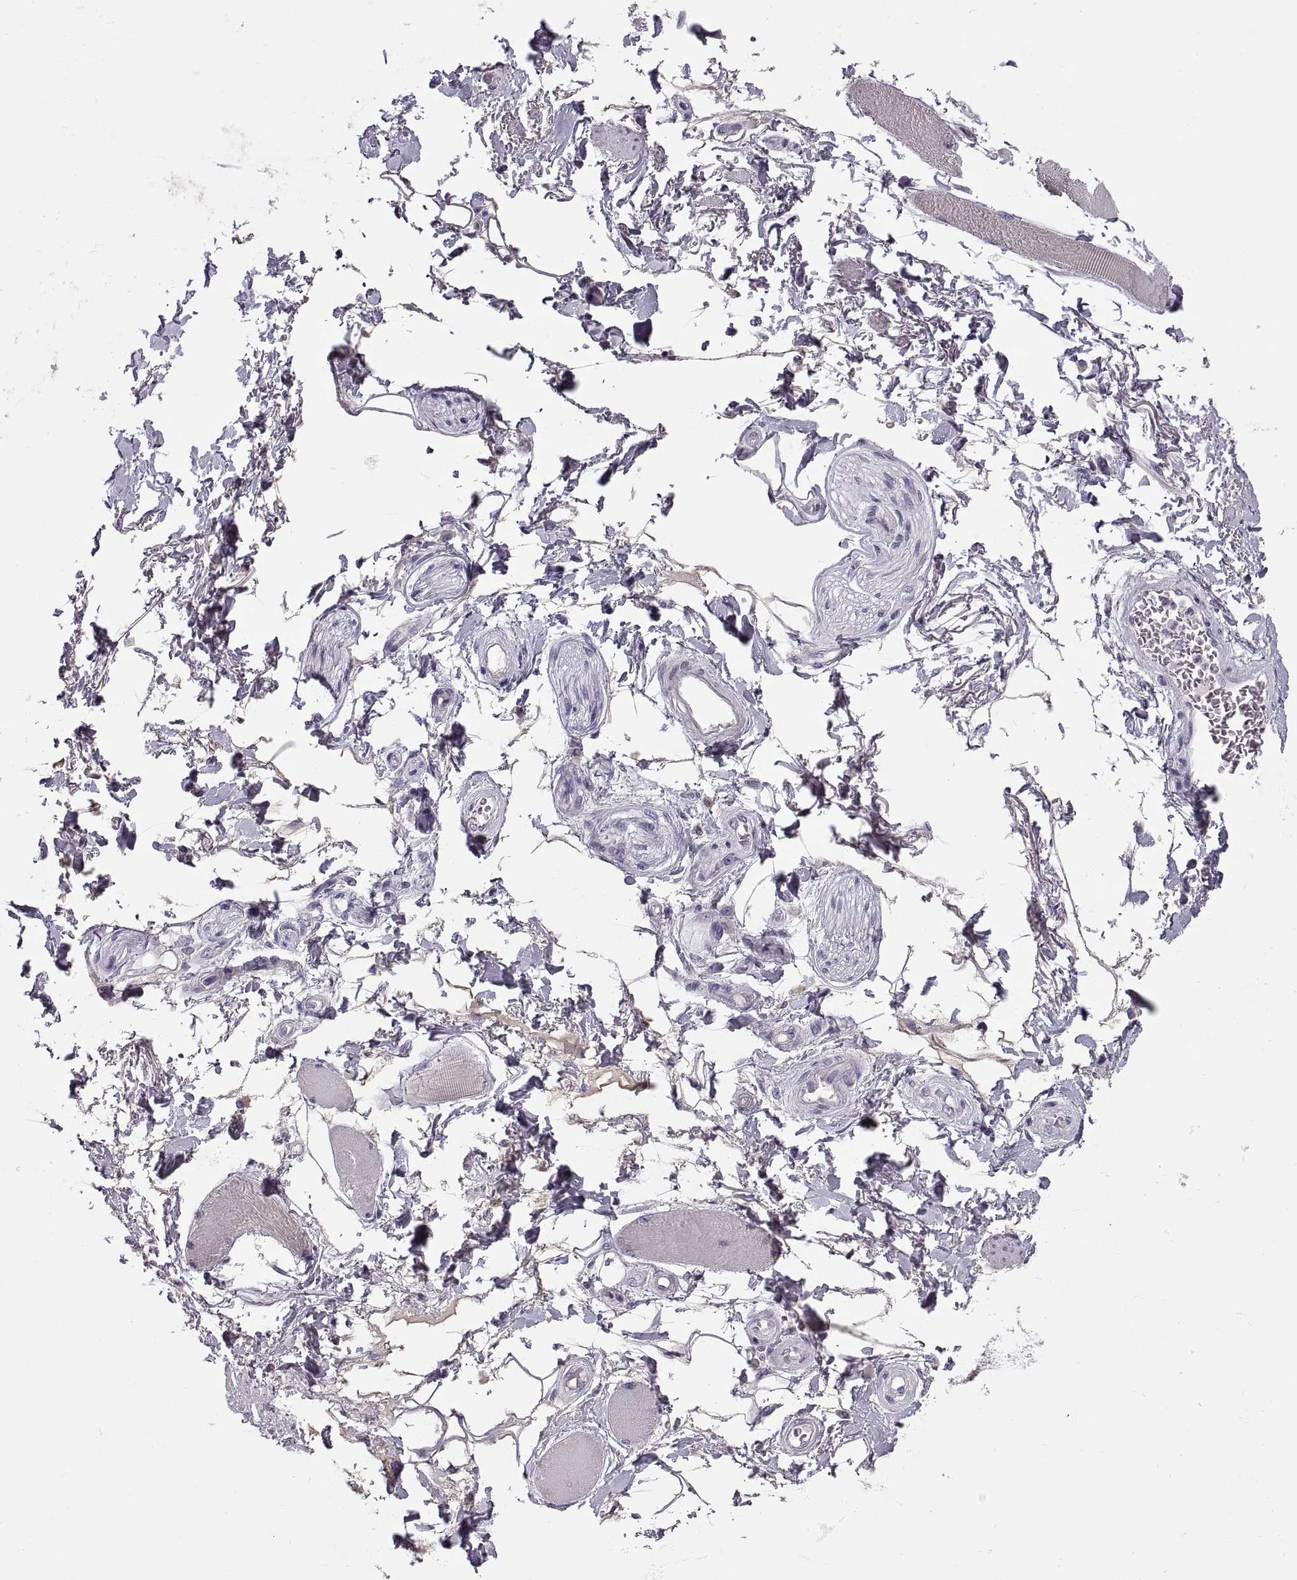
{"staining": {"intensity": "negative", "quantity": "none", "location": "none"}, "tissue": "soft tissue", "cell_type": "Fibroblasts", "image_type": "normal", "snomed": [{"axis": "morphology", "description": "Normal tissue, NOS"}, {"axis": "topography", "description": "Skeletal muscle"}, {"axis": "topography", "description": "Anal"}, {"axis": "topography", "description": "Peripheral nerve tissue"}], "caption": "DAB immunohistochemical staining of benign human soft tissue exhibits no significant expression in fibroblasts. (Brightfield microscopy of DAB (3,3'-diaminobenzidine) immunohistochemistry (IHC) at high magnification).", "gene": "ADAM32", "patient": {"sex": "male", "age": 53}}